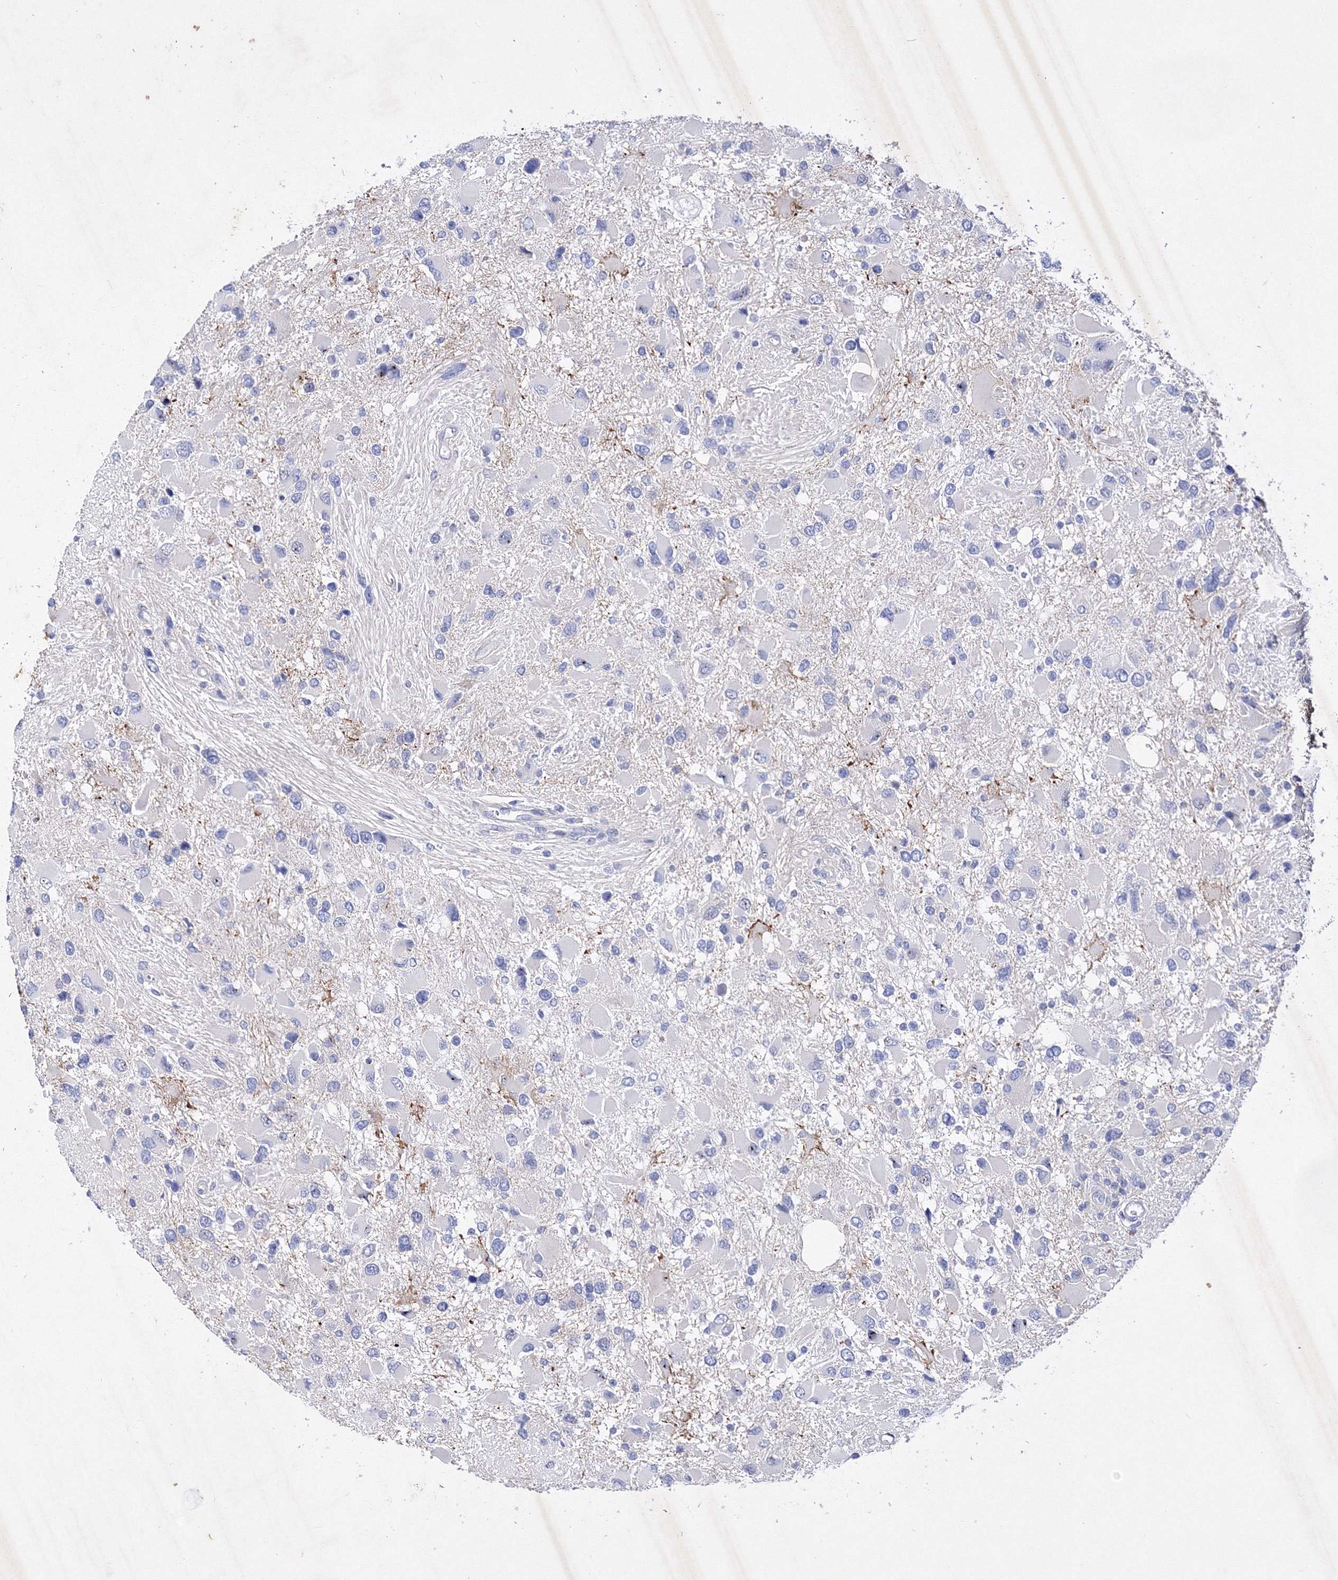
{"staining": {"intensity": "negative", "quantity": "none", "location": "none"}, "tissue": "glioma", "cell_type": "Tumor cells", "image_type": "cancer", "snomed": [{"axis": "morphology", "description": "Glioma, malignant, High grade"}, {"axis": "topography", "description": "Brain"}], "caption": "Immunohistochemistry (IHC) of glioma exhibits no expression in tumor cells. (Immunohistochemistry, brightfield microscopy, high magnification).", "gene": "GPN1", "patient": {"sex": "male", "age": 53}}